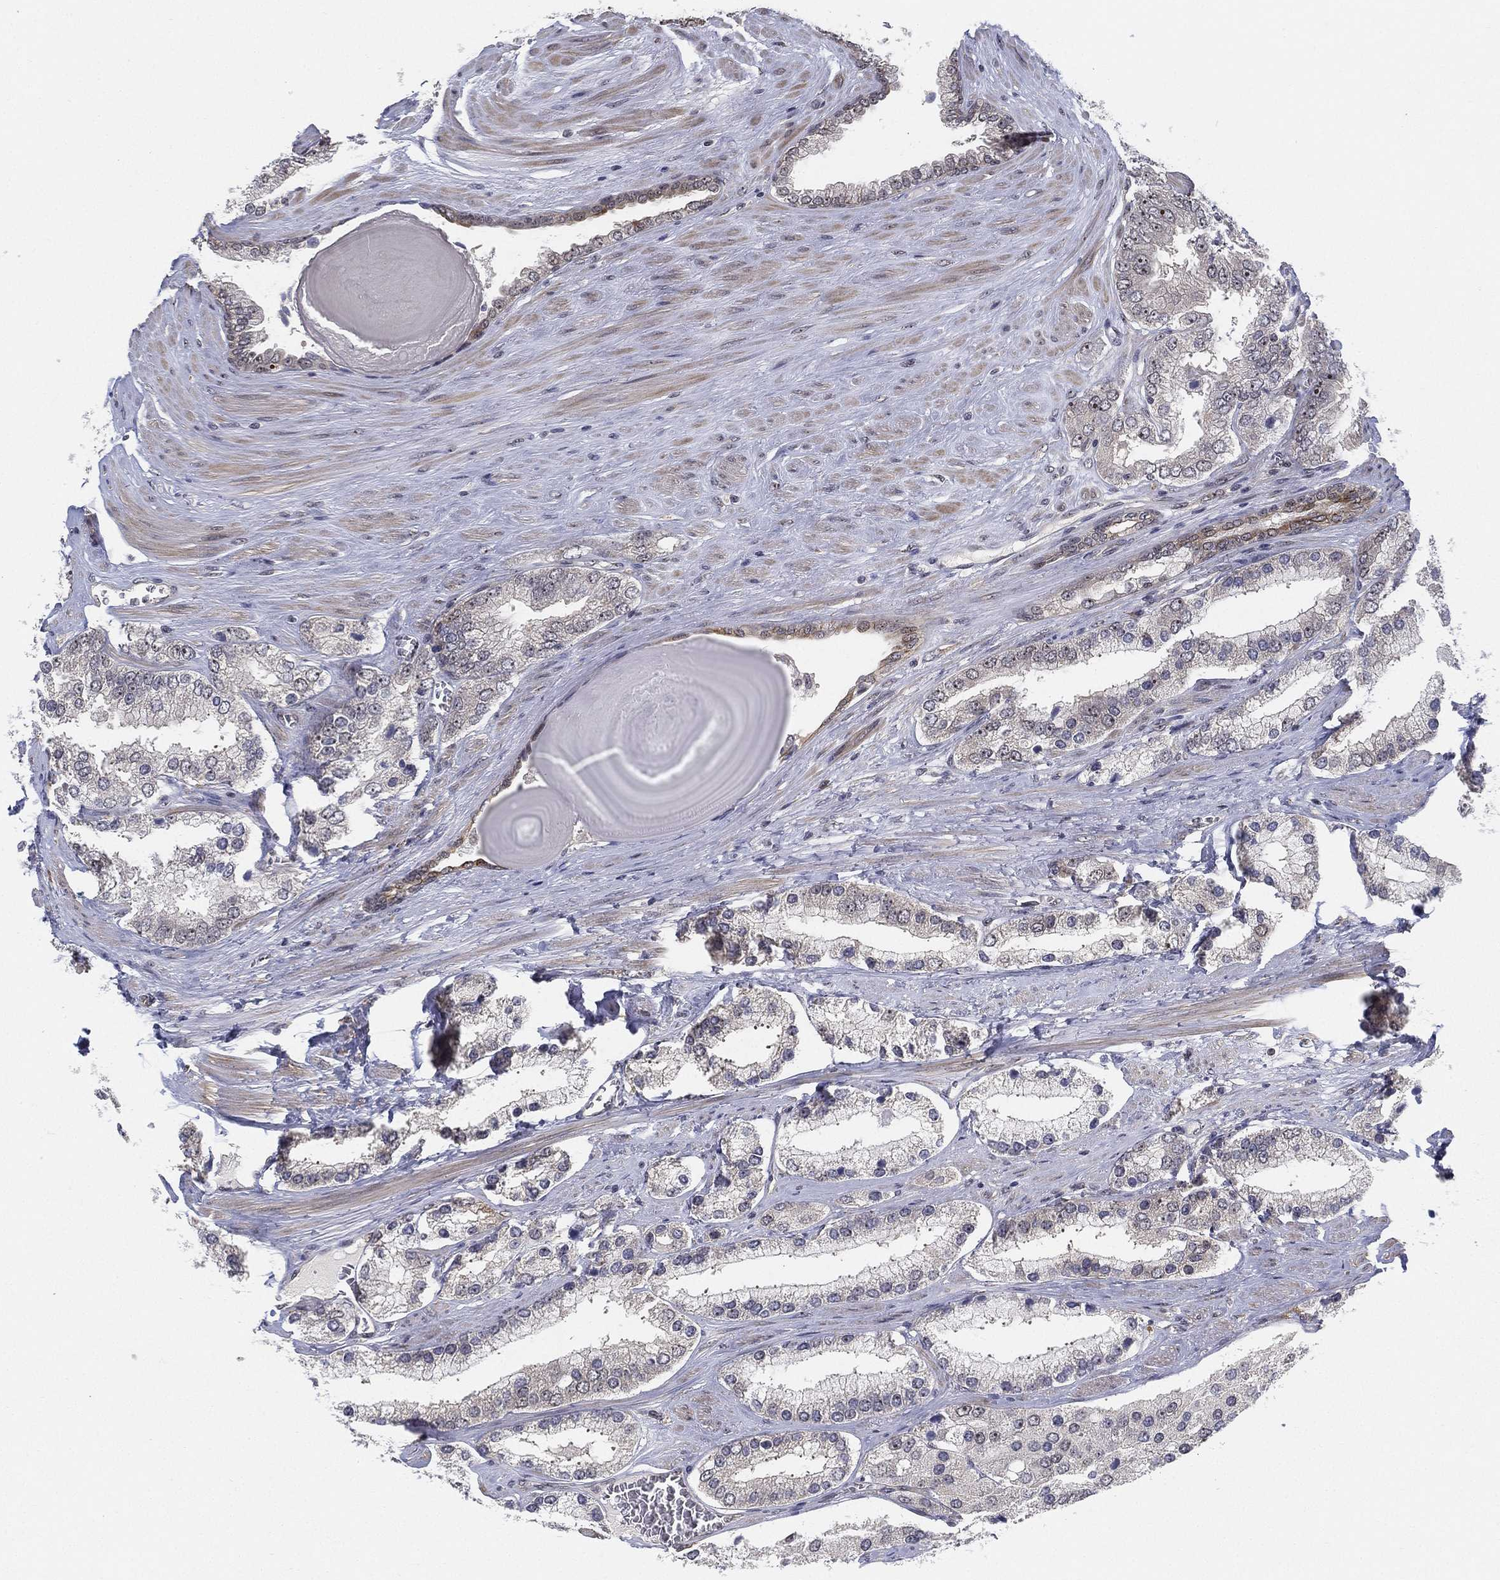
{"staining": {"intensity": "moderate", "quantity": "<25%", "location": "nuclear"}, "tissue": "prostate cancer", "cell_type": "Tumor cells", "image_type": "cancer", "snomed": [{"axis": "morphology", "description": "Adenocarcinoma, Low grade"}, {"axis": "topography", "description": "Prostate"}], "caption": "Moderate nuclear expression is appreciated in approximately <25% of tumor cells in low-grade adenocarcinoma (prostate).", "gene": "PPP1R16B", "patient": {"sex": "male", "age": 69}}